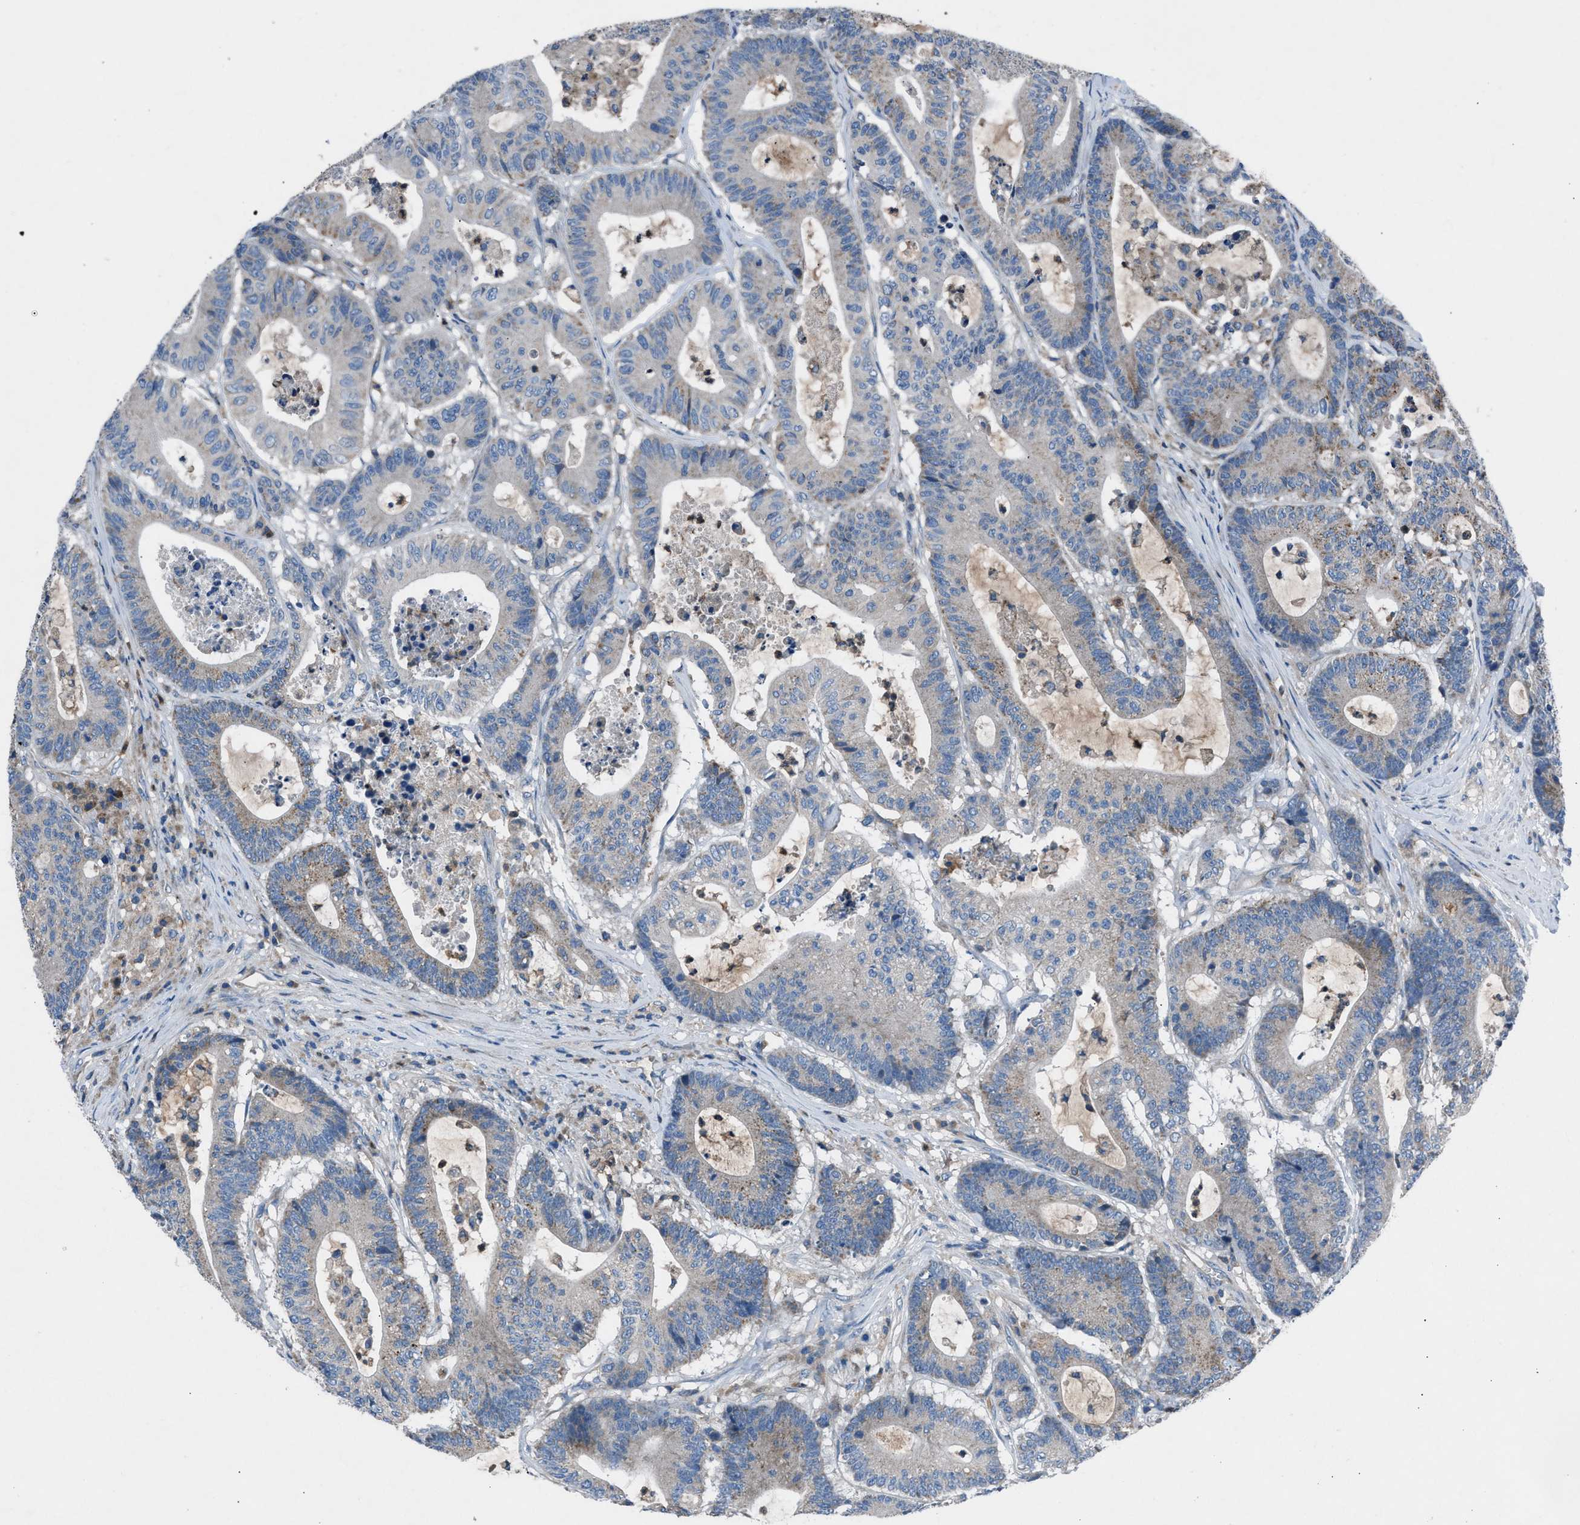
{"staining": {"intensity": "moderate", "quantity": "25%-75%", "location": "cytoplasmic/membranous"}, "tissue": "colorectal cancer", "cell_type": "Tumor cells", "image_type": "cancer", "snomed": [{"axis": "morphology", "description": "Adenocarcinoma, NOS"}, {"axis": "topography", "description": "Colon"}], "caption": "Approximately 25%-75% of tumor cells in human colorectal cancer (adenocarcinoma) show moderate cytoplasmic/membranous protein staining as visualized by brown immunohistochemical staining.", "gene": "GRK6", "patient": {"sex": "female", "age": 84}}